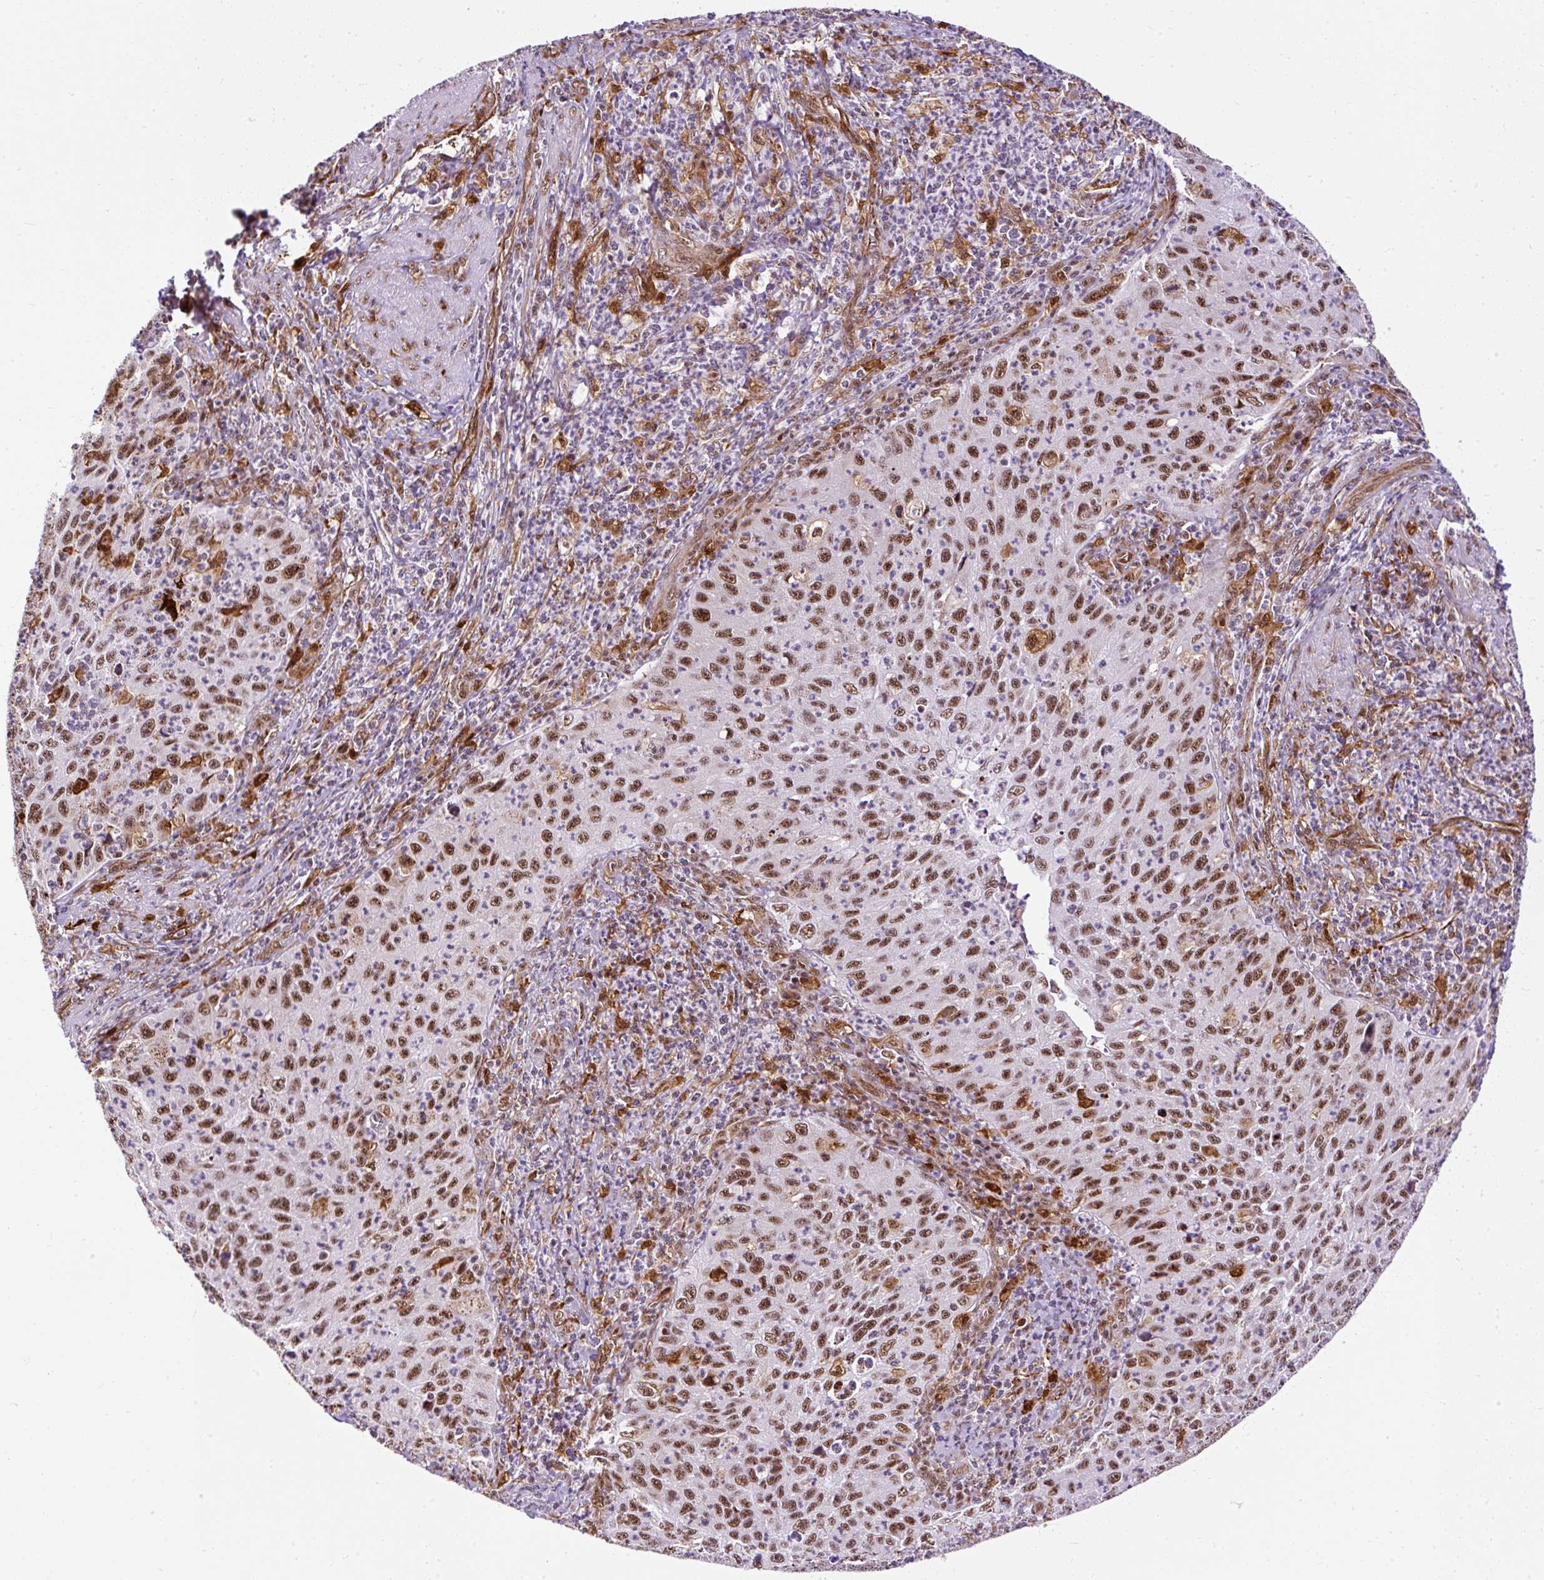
{"staining": {"intensity": "moderate", "quantity": ">75%", "location": "nuclear"}, "tissue": "cervical cancer", "cell_type": "Tumor cells", "image_type": "cancer", "snomed": [{"axis": "morphology", "description": "Squamous cell carcinoma, NOS"}, {"axis": "topography", "description": "Cervix"}], "caption": "Immunohistochemistry (IHC) image of cervical cancer stained for a protein (brown), which exhibits medium levels of moderate nuclear positivity in approximately >75% of tumor cells.", "gene": "LUC7L2", "patient": {"sex": "female", "age": 30}}